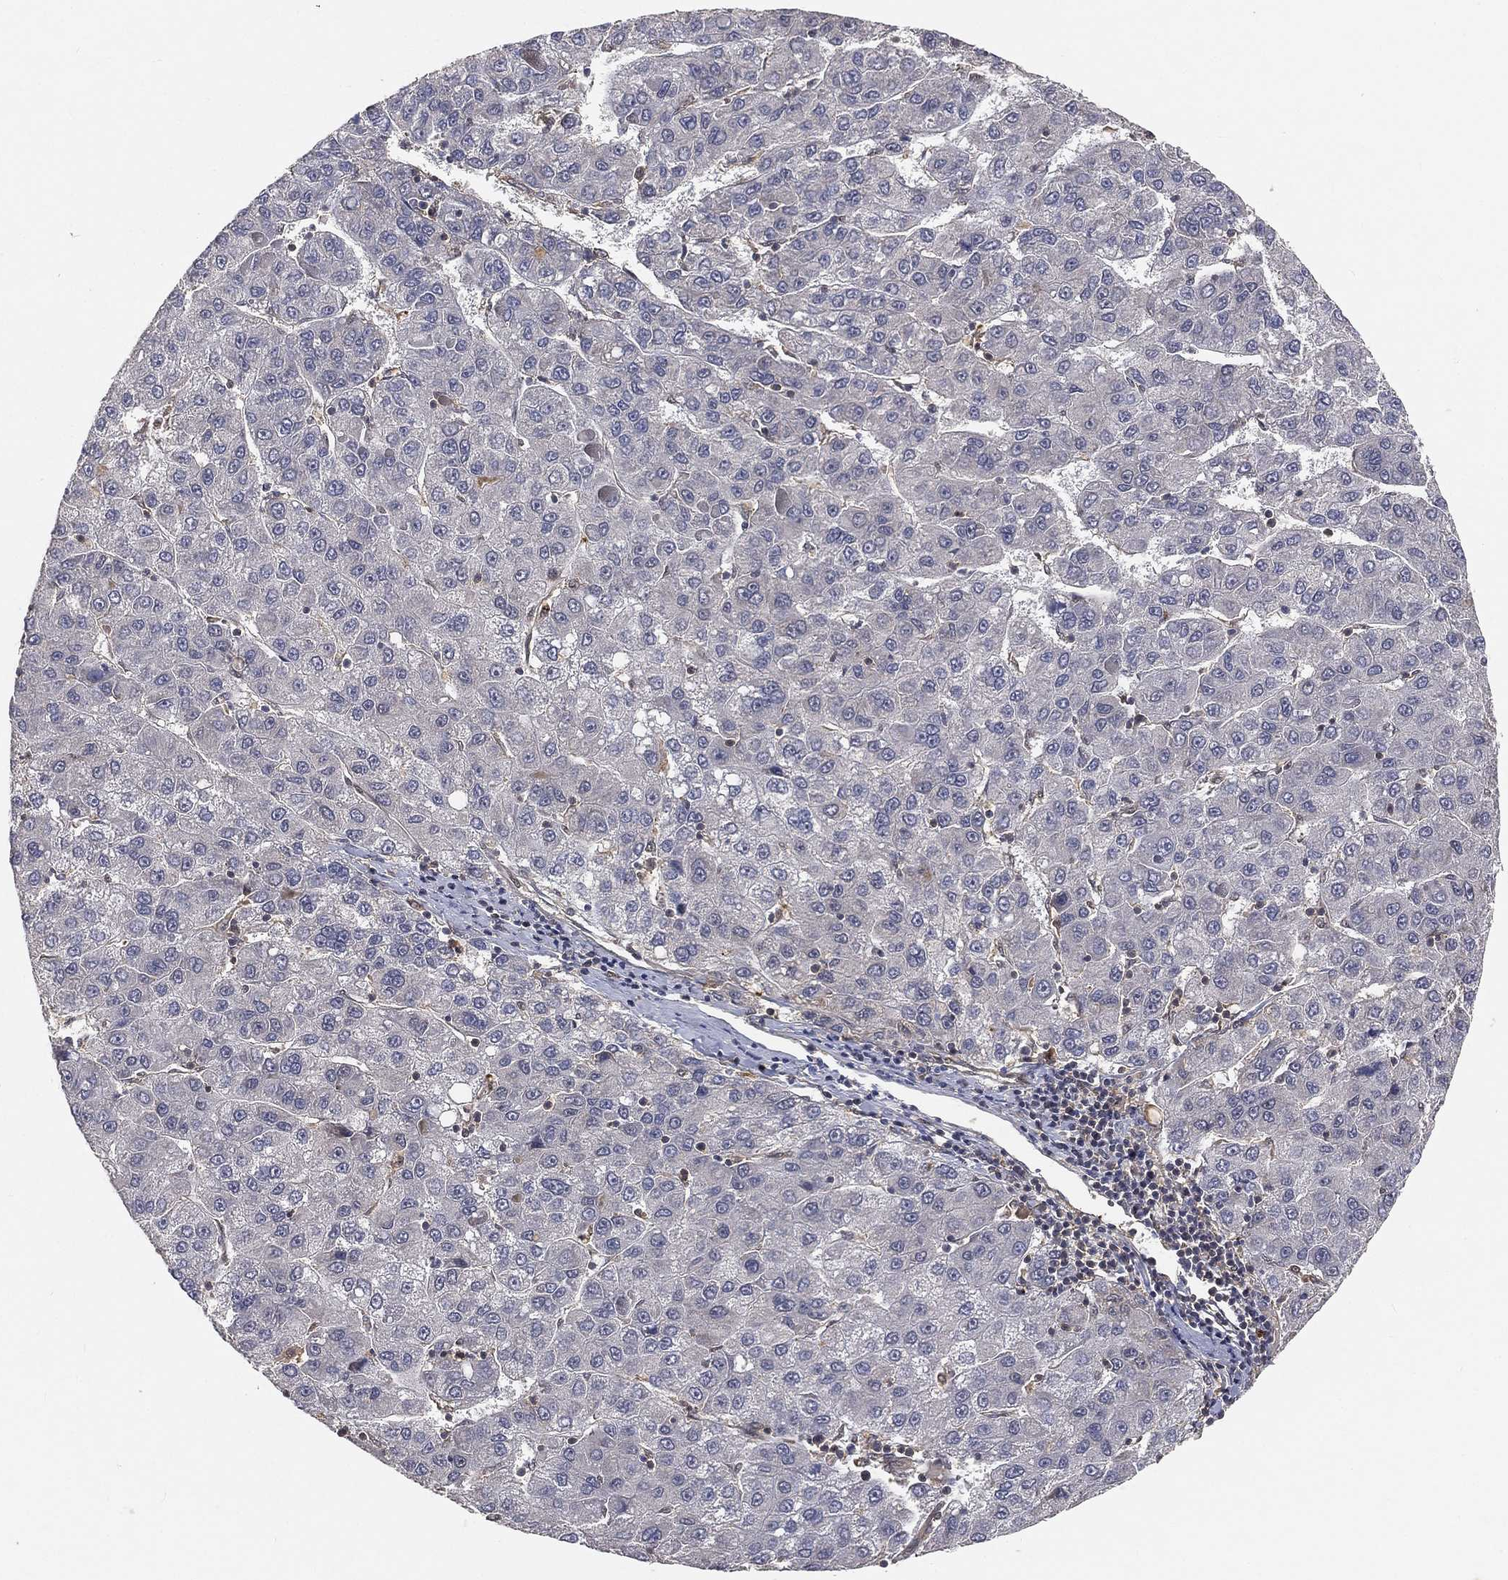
{"staining": {"intensity": "negative", "quantity": "none", "location": "none"}, "tissue": "liver cancer", "cell_type": "Tumor cells", "image_type": "cancer", "snomed": [{"axis": "morphology", "description": "Carcinoma, Hepatocellular, NOS"}, {"axis": "topography", "description": "Liver"}], "caption": "IHC of liver cancer demonstrates no positivity in tumor cells.", "gene": "MAPK1", "patient": {"sex": "female", "age": 82}}